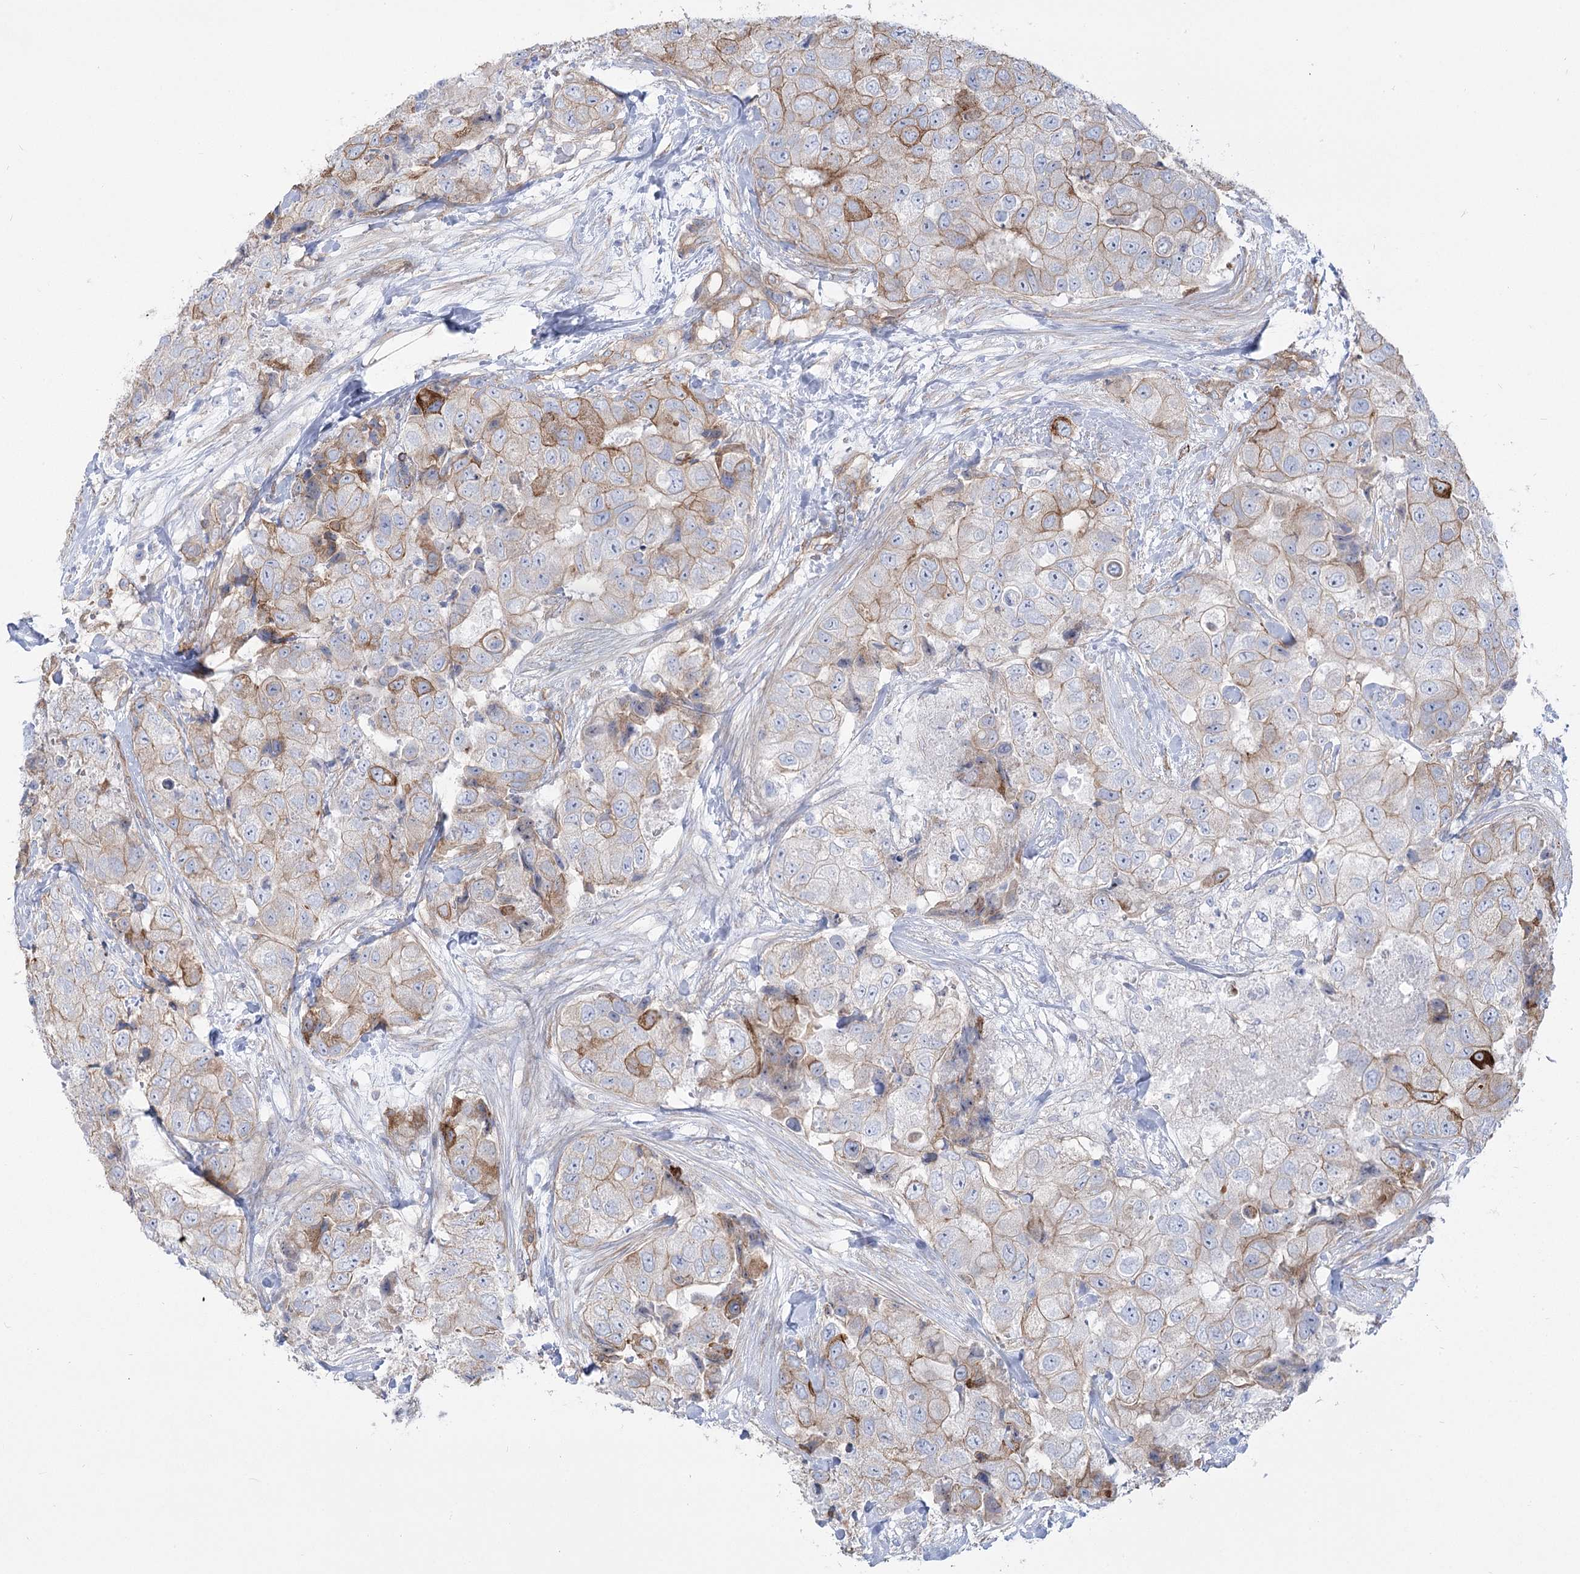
{"staining": {"intensity": "moderate", "quantity": "<25%", "location": "cytoplasmic/membranous"}, "tissue": "breast cancer", "cell_type": "Tumor cells", "image_type": "cancer", "snomed": [{"axis": "morphology", "description": "Duct carcinoma"}, {"axis": "topography", "description": "Breast"}], "caption": "A high-resolution micrograph shows immunohistochemistry (IHC) staining of breast cancer (infiltrating ductal carcinoma), which exhibits moderate cytoplasmic/membranous staining in approximately <25% of tumor cells.", "gene": "PLEKHA5", "patient": {"sex": "female", "age": 62}}